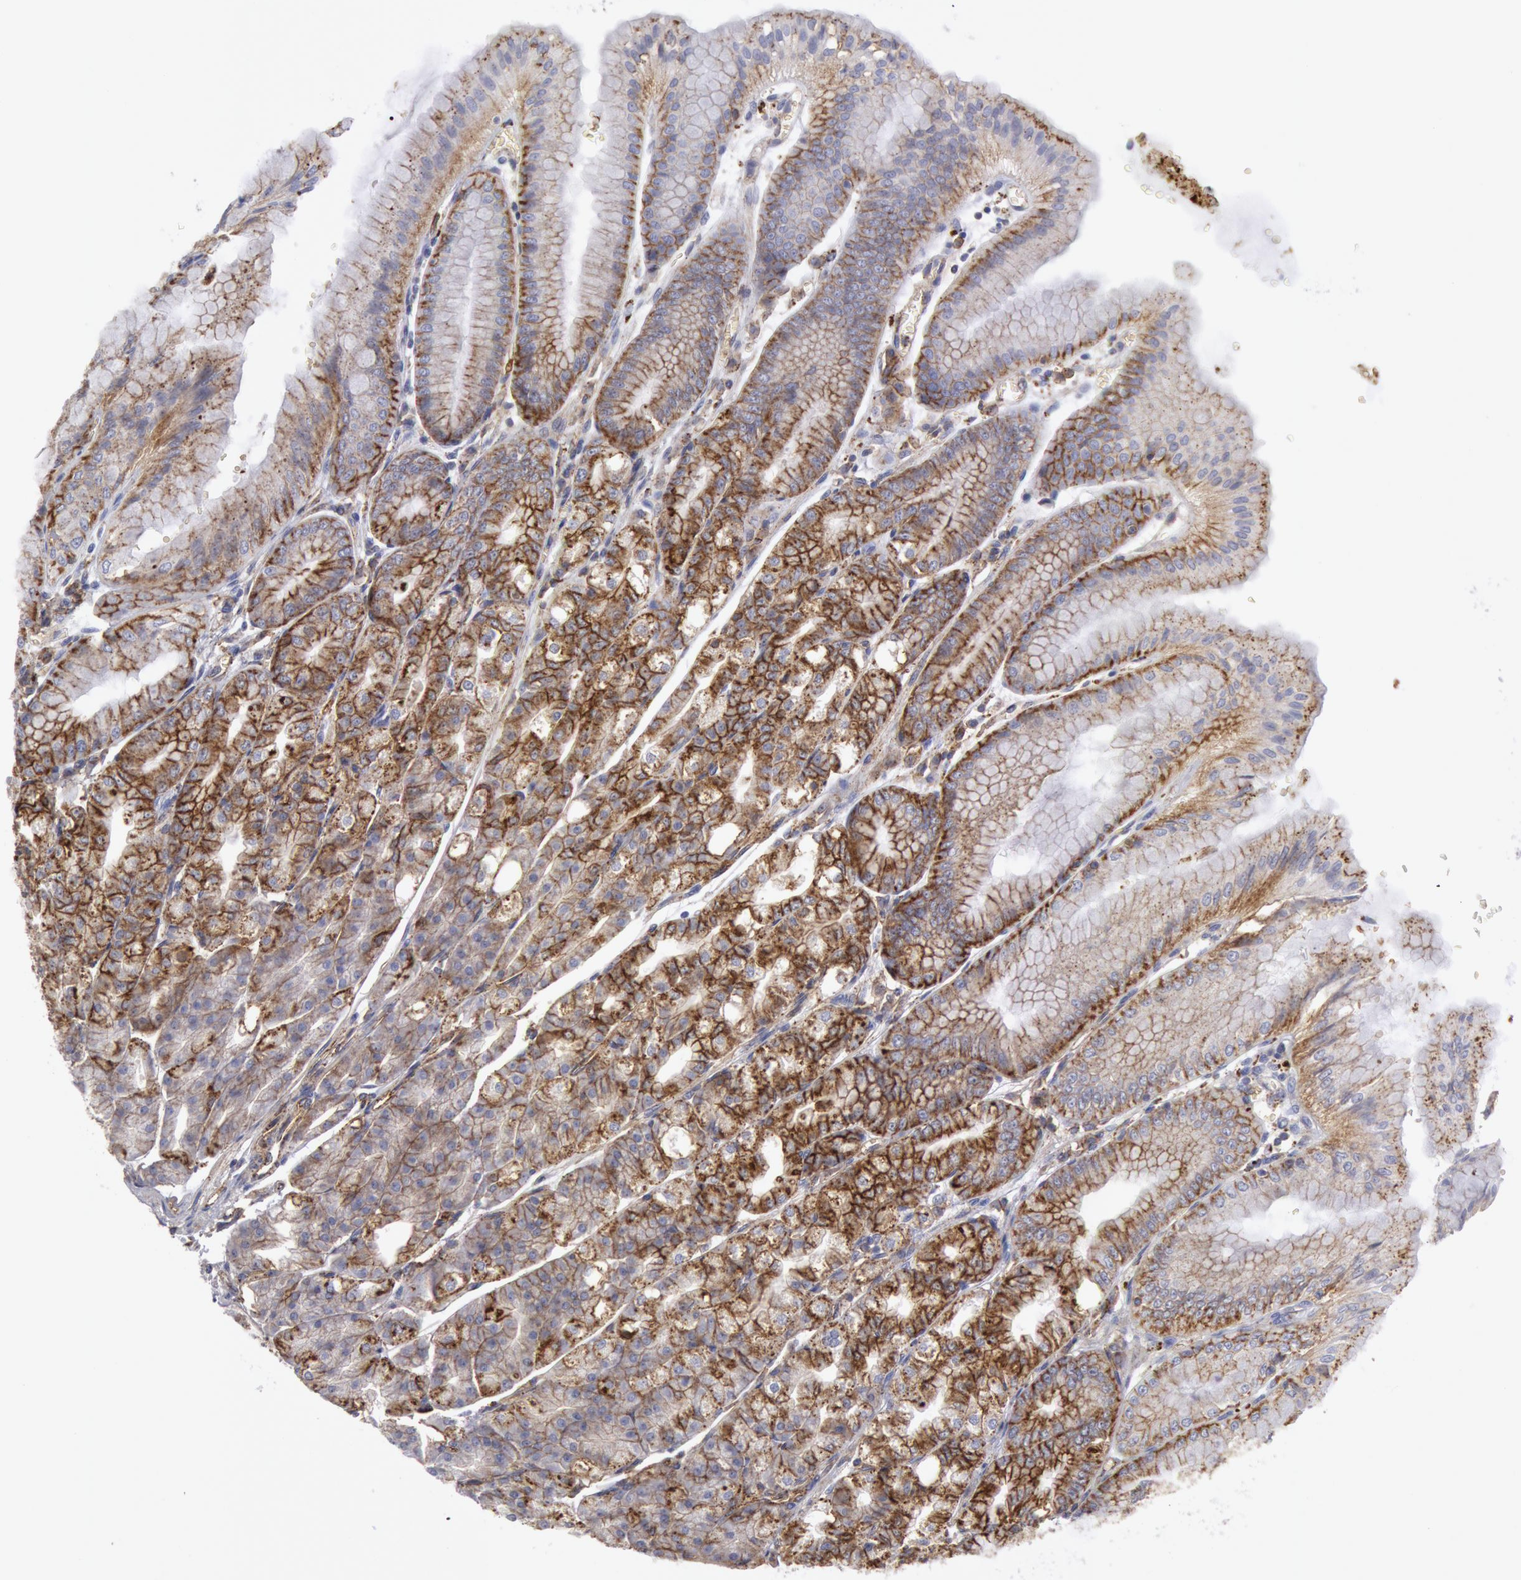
{"staining": {"intensity": "strong", "quantity": ">75%", "location": "cytoplasmic/membranous"}, "tissue": "stomach", "cell_type": "Glandular cells", "image_type": "normal", "snomed": [{"axis": "morphology", "description": "Normal tissue, NOS"}, {"axis": "topography", "description": "Stomach, lower"}], "caption": "Immunohistochemical staining of benign stomach demonstrates >75% levels of strong cytoplasmic/membranous protein positivity in about >75% of glandular cells.", "gene": "FLOT1", "patient": {"sex": "male", "age": 71}}